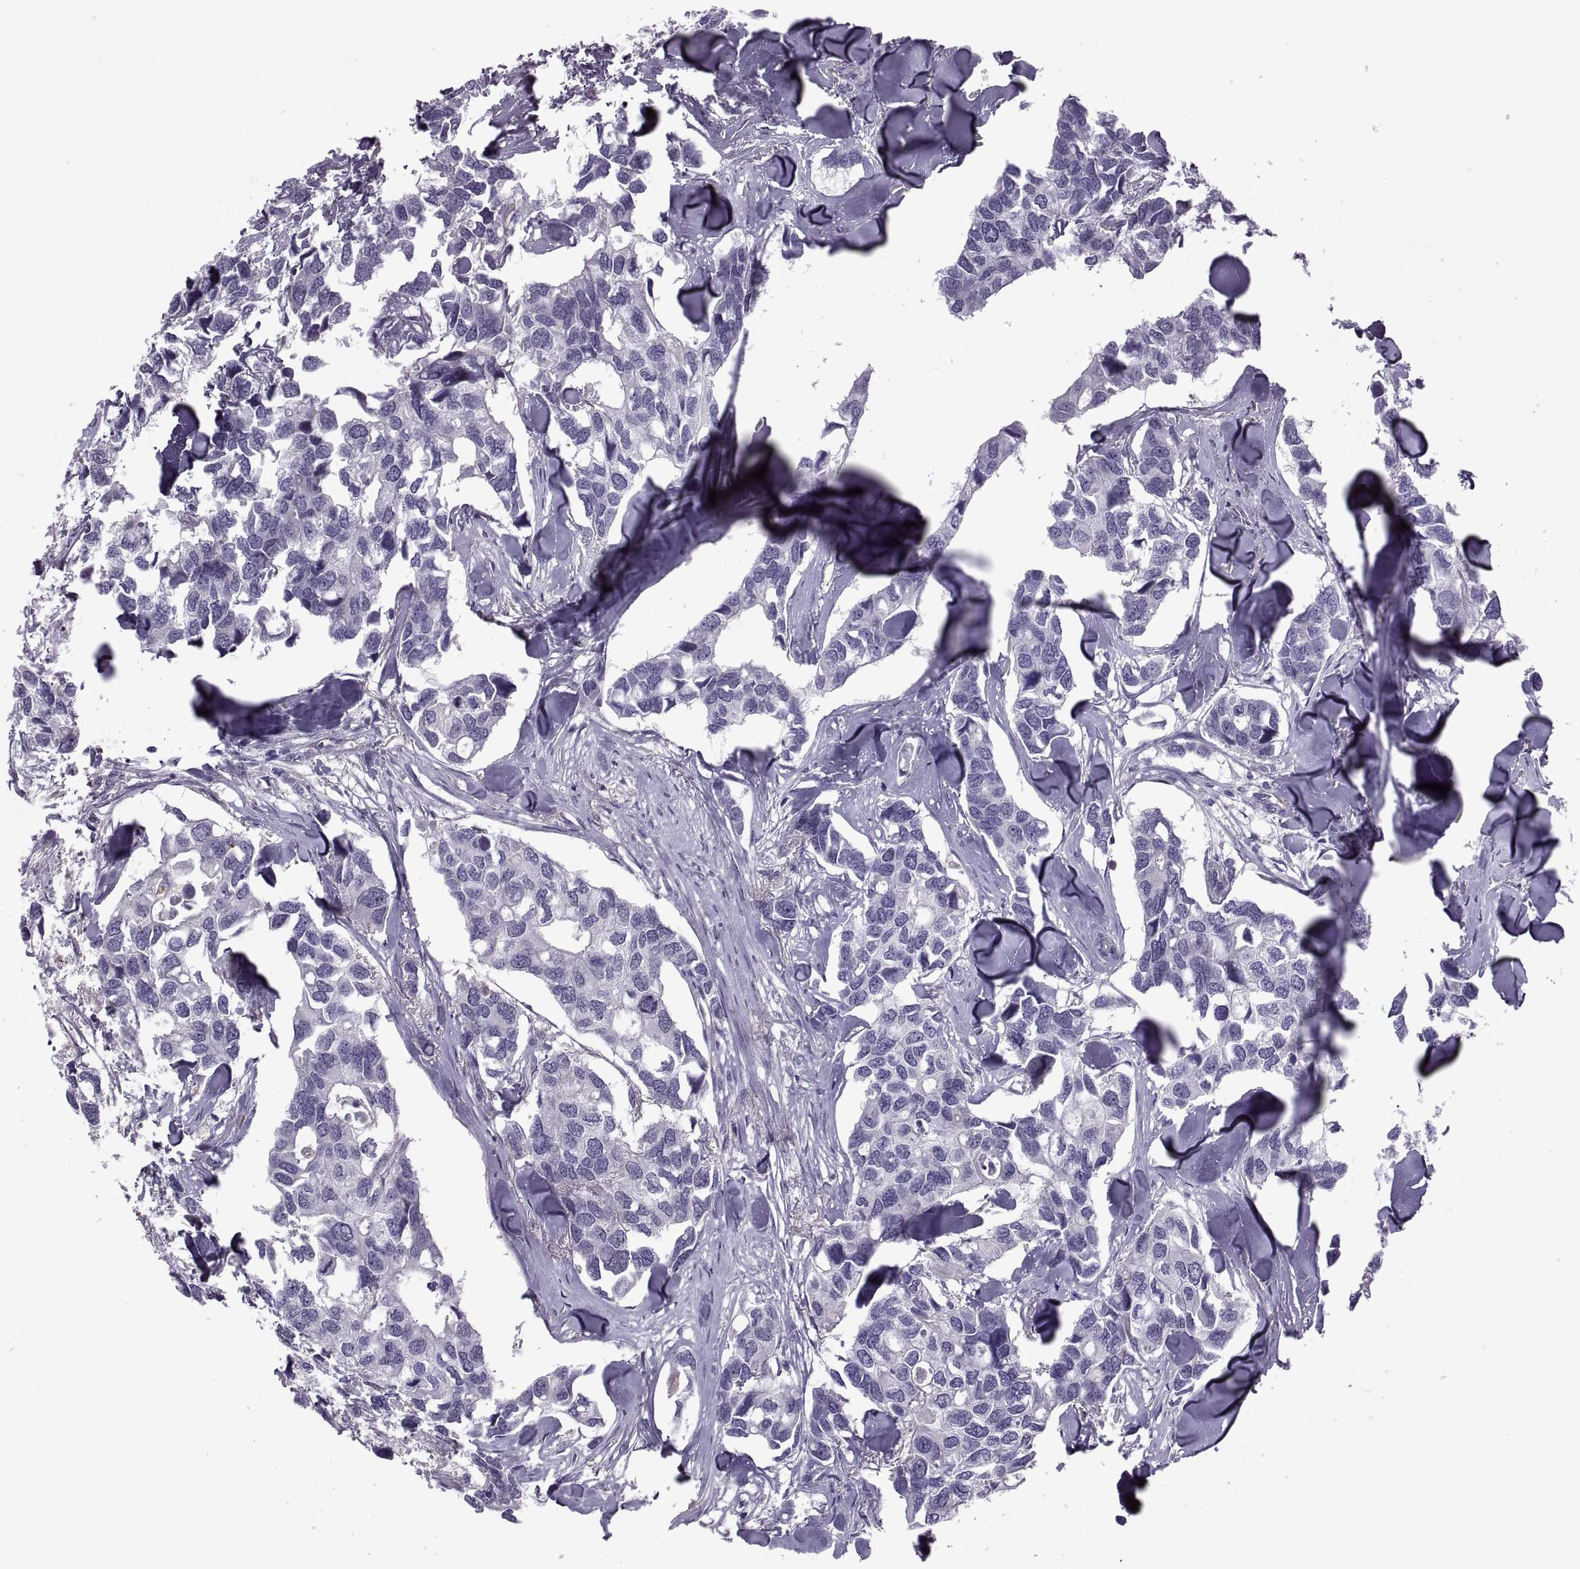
{"staining": {"intensity": "negative", "quantity": "none", "location": "none"}, "tissue": "breast cancer", "cell_type": "Tumor cells", "image_type": "cancer", "snomed": [{"axis": "morphology", "description": "Duct carcinoma"}, {"axis": "topography", "description": "Breast"}], "caption": "This is an IHC image of human breast cancer. There is no staining in tumor cells.", "gene": "ODF3", "patient": {"sex": "female", "age": 83}}